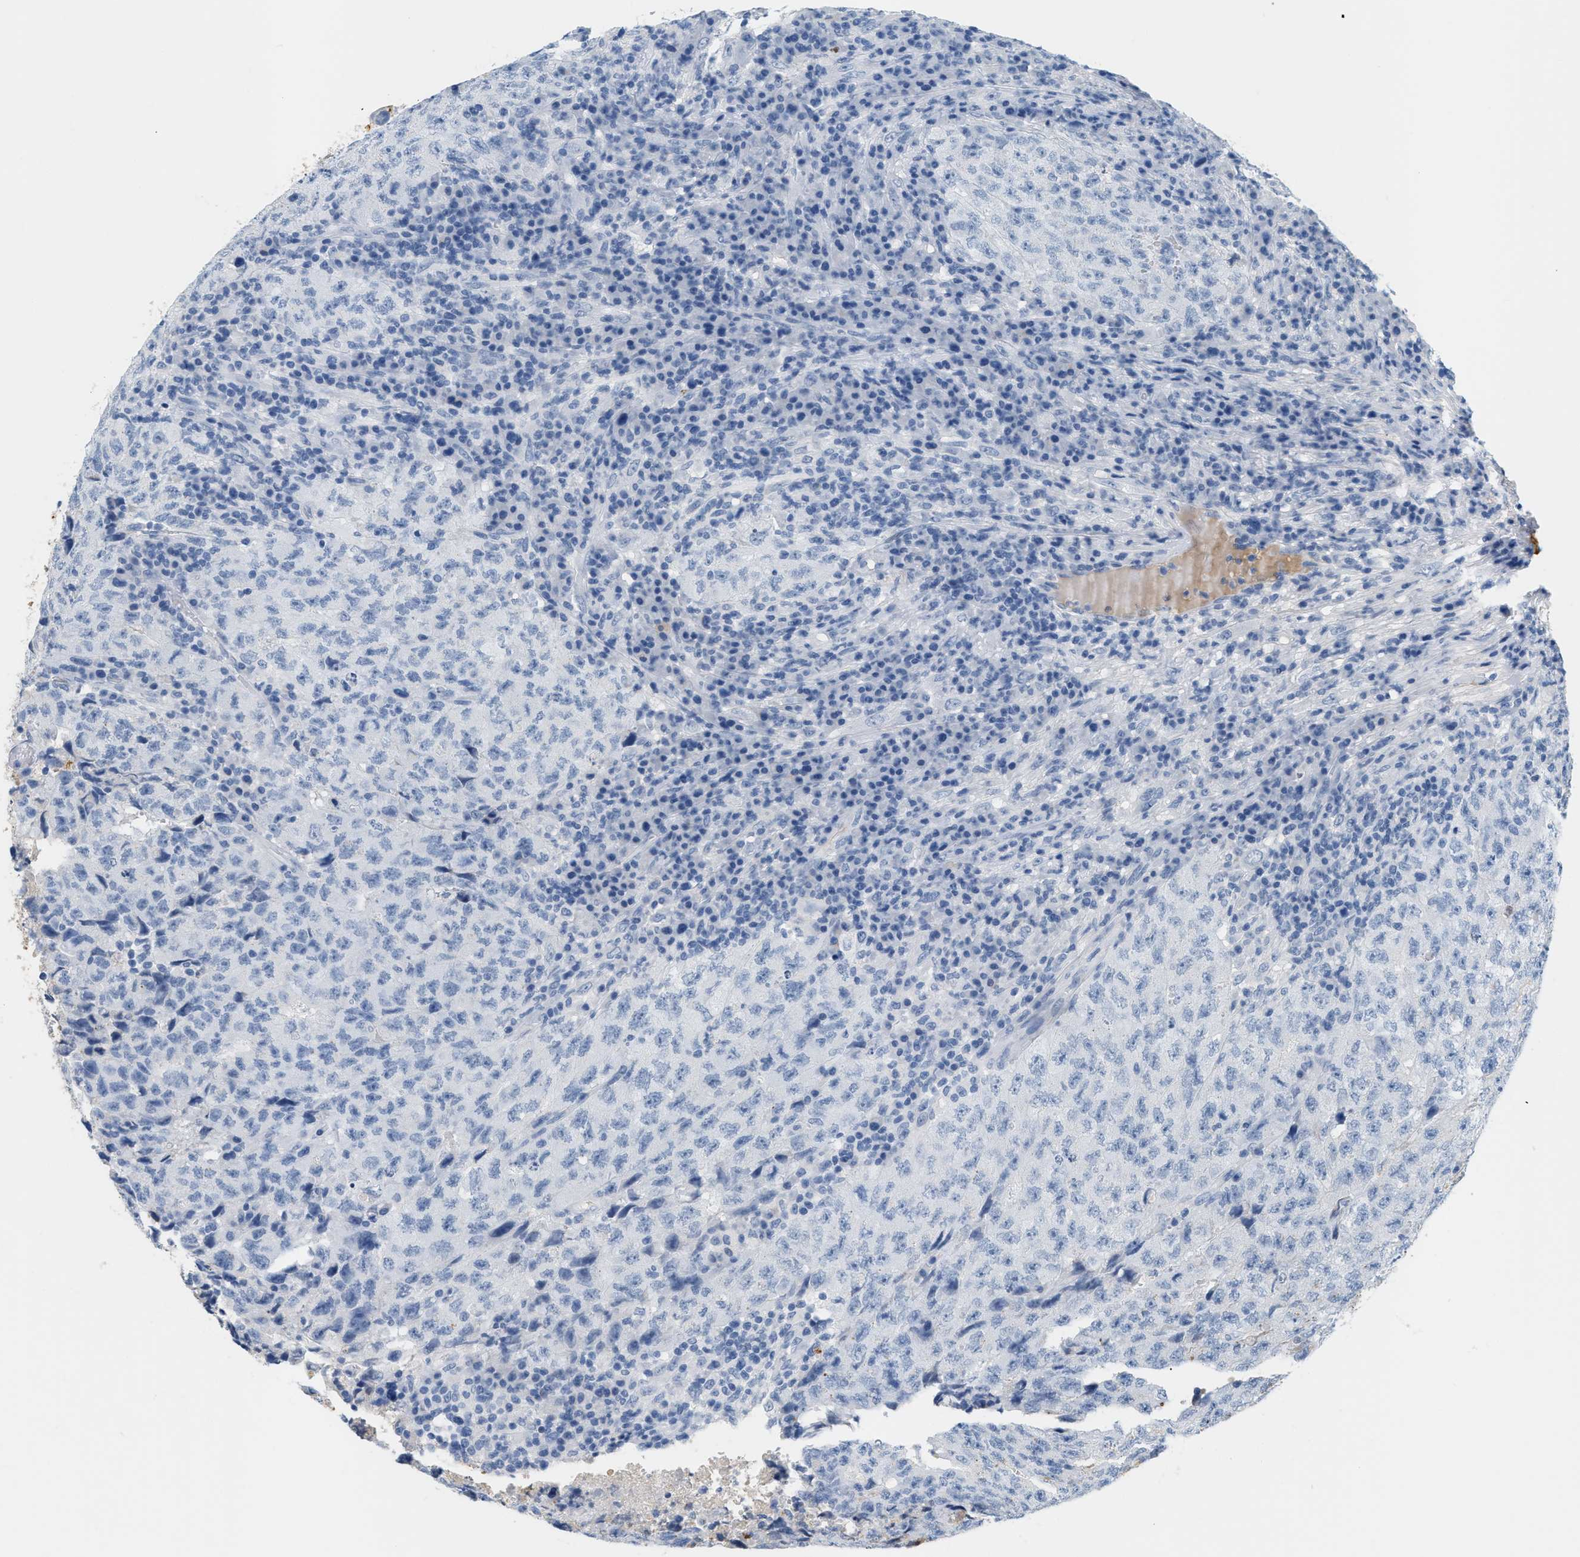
{"staining": {"intensity": "negative", "quantity": "none", "location": "none"}, "tissue": "testis cancer", "cell_type": "Tumor cells", "image_type": "cancer", "snomed": [{"axis": "morphology", "description": "Necrosis, NOS"}, {"axis": "morphology", "description": "Carcinoma, Embryonal, NOS"}, {"axis": "topography", "description": "Testis"}], "caption": "This is an IHC histopathology image of testis cancer (embryonal carcinoma). There is no positivity in tumor cells.", "gene": "CFH", "patient": {"sex": "male", "age": 19}}